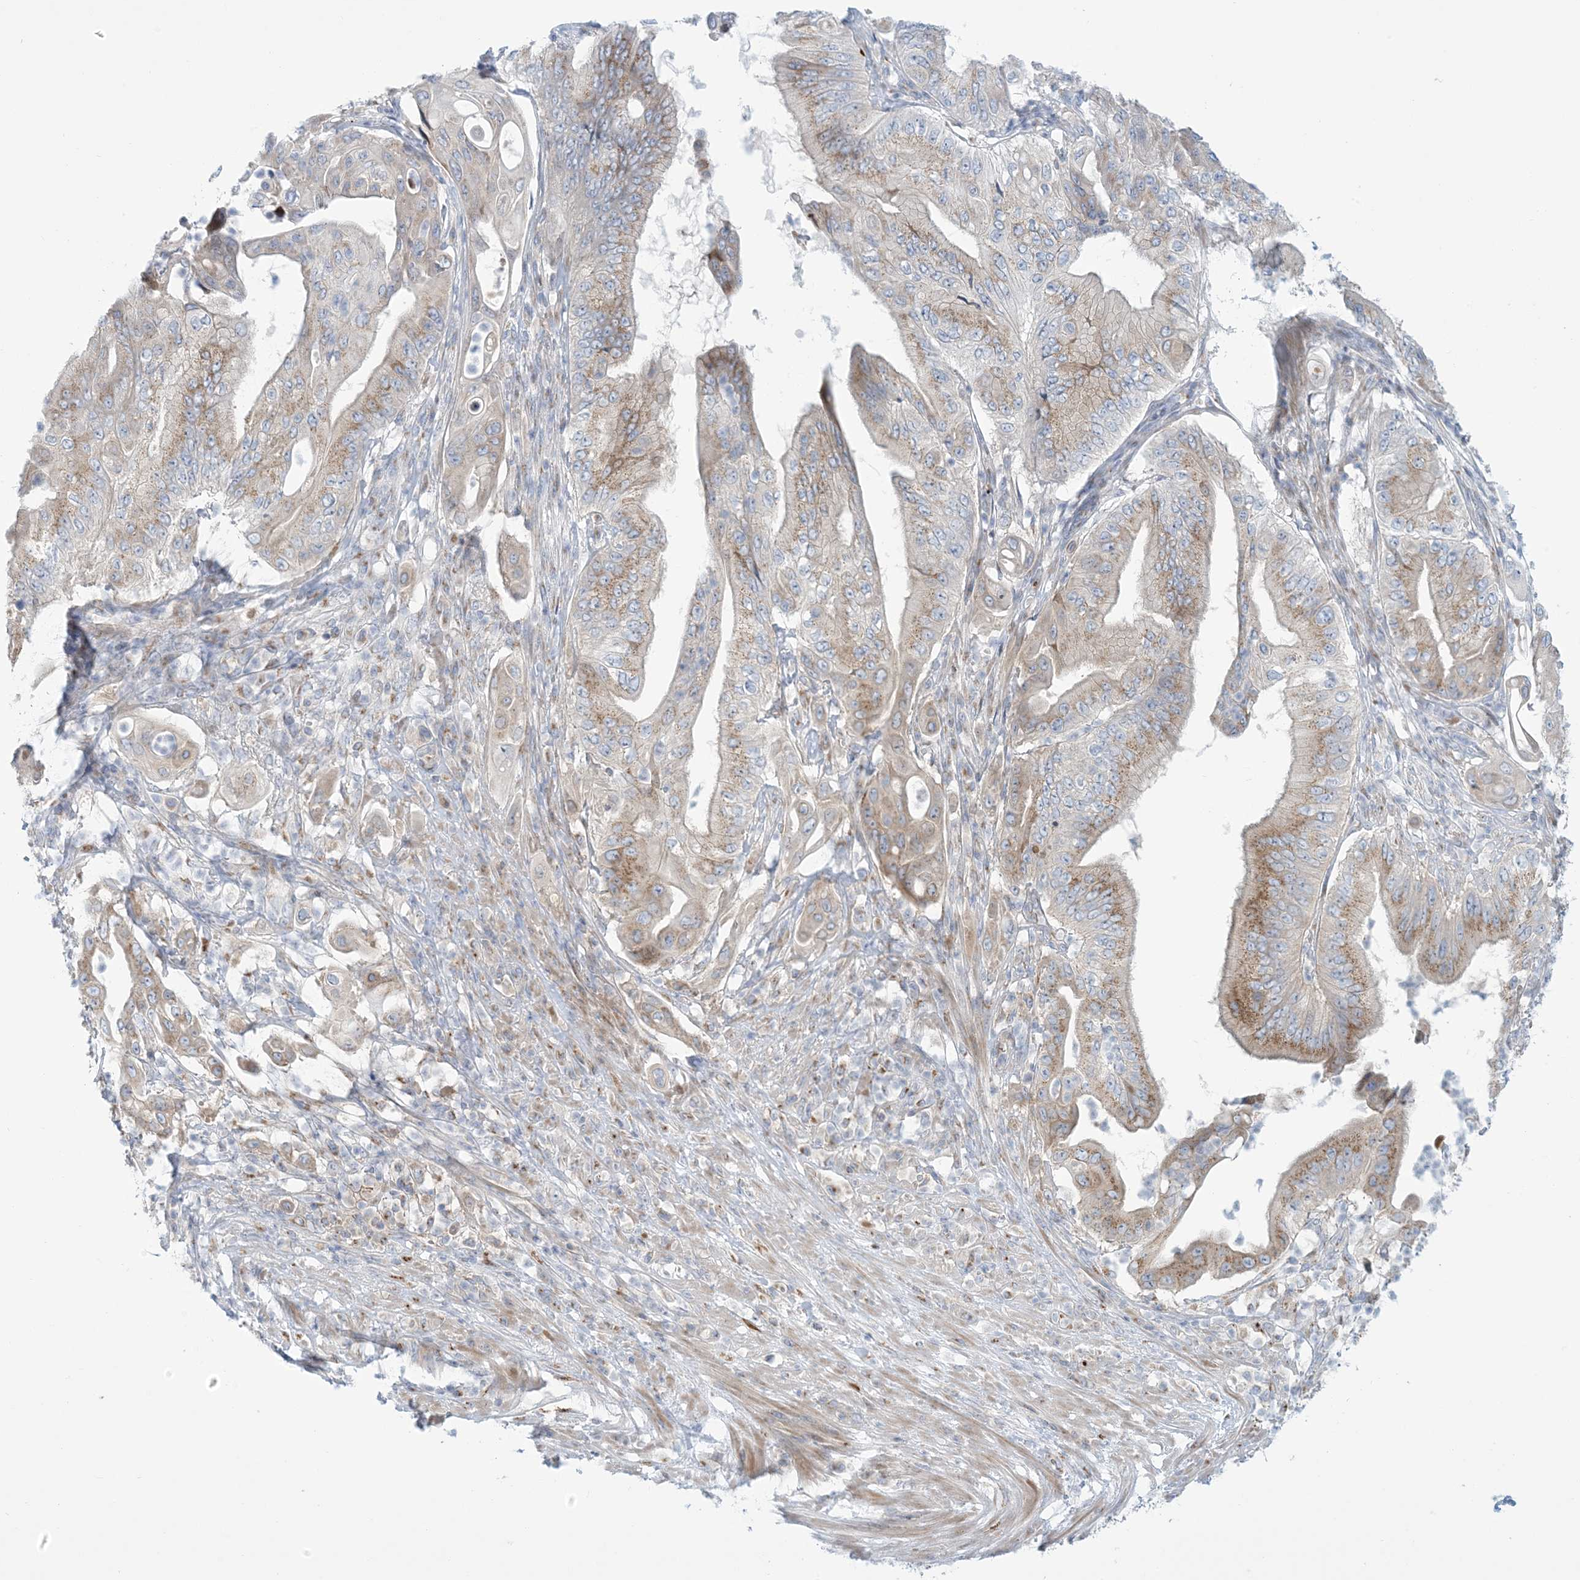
{"staining": {"intensity": "moderate", "quantity": "25%-75%", "location": "cytoplasmic/membranous"}, "tissue": "pancreatic cancer", "cell_type": "Tumor cells", "image_type": "cancer", "snomed": [{"axis": "morphology", "description": "Adenocarcinoma, NOS"}, {"axis": "topography", "description": "Pancreas"}], "caption": "Immunohistochemistry of human pancreatic adenocarcinoma demonstrates medium levels of moderate cytoplasmic/membranous staining in approximately 25%-75% of tumor cells. The protein of interest is shown in brown color, while the nuclei are stained blue.", "gene": "AFTPH", "patient": {"sex": "female", "age": 77}}